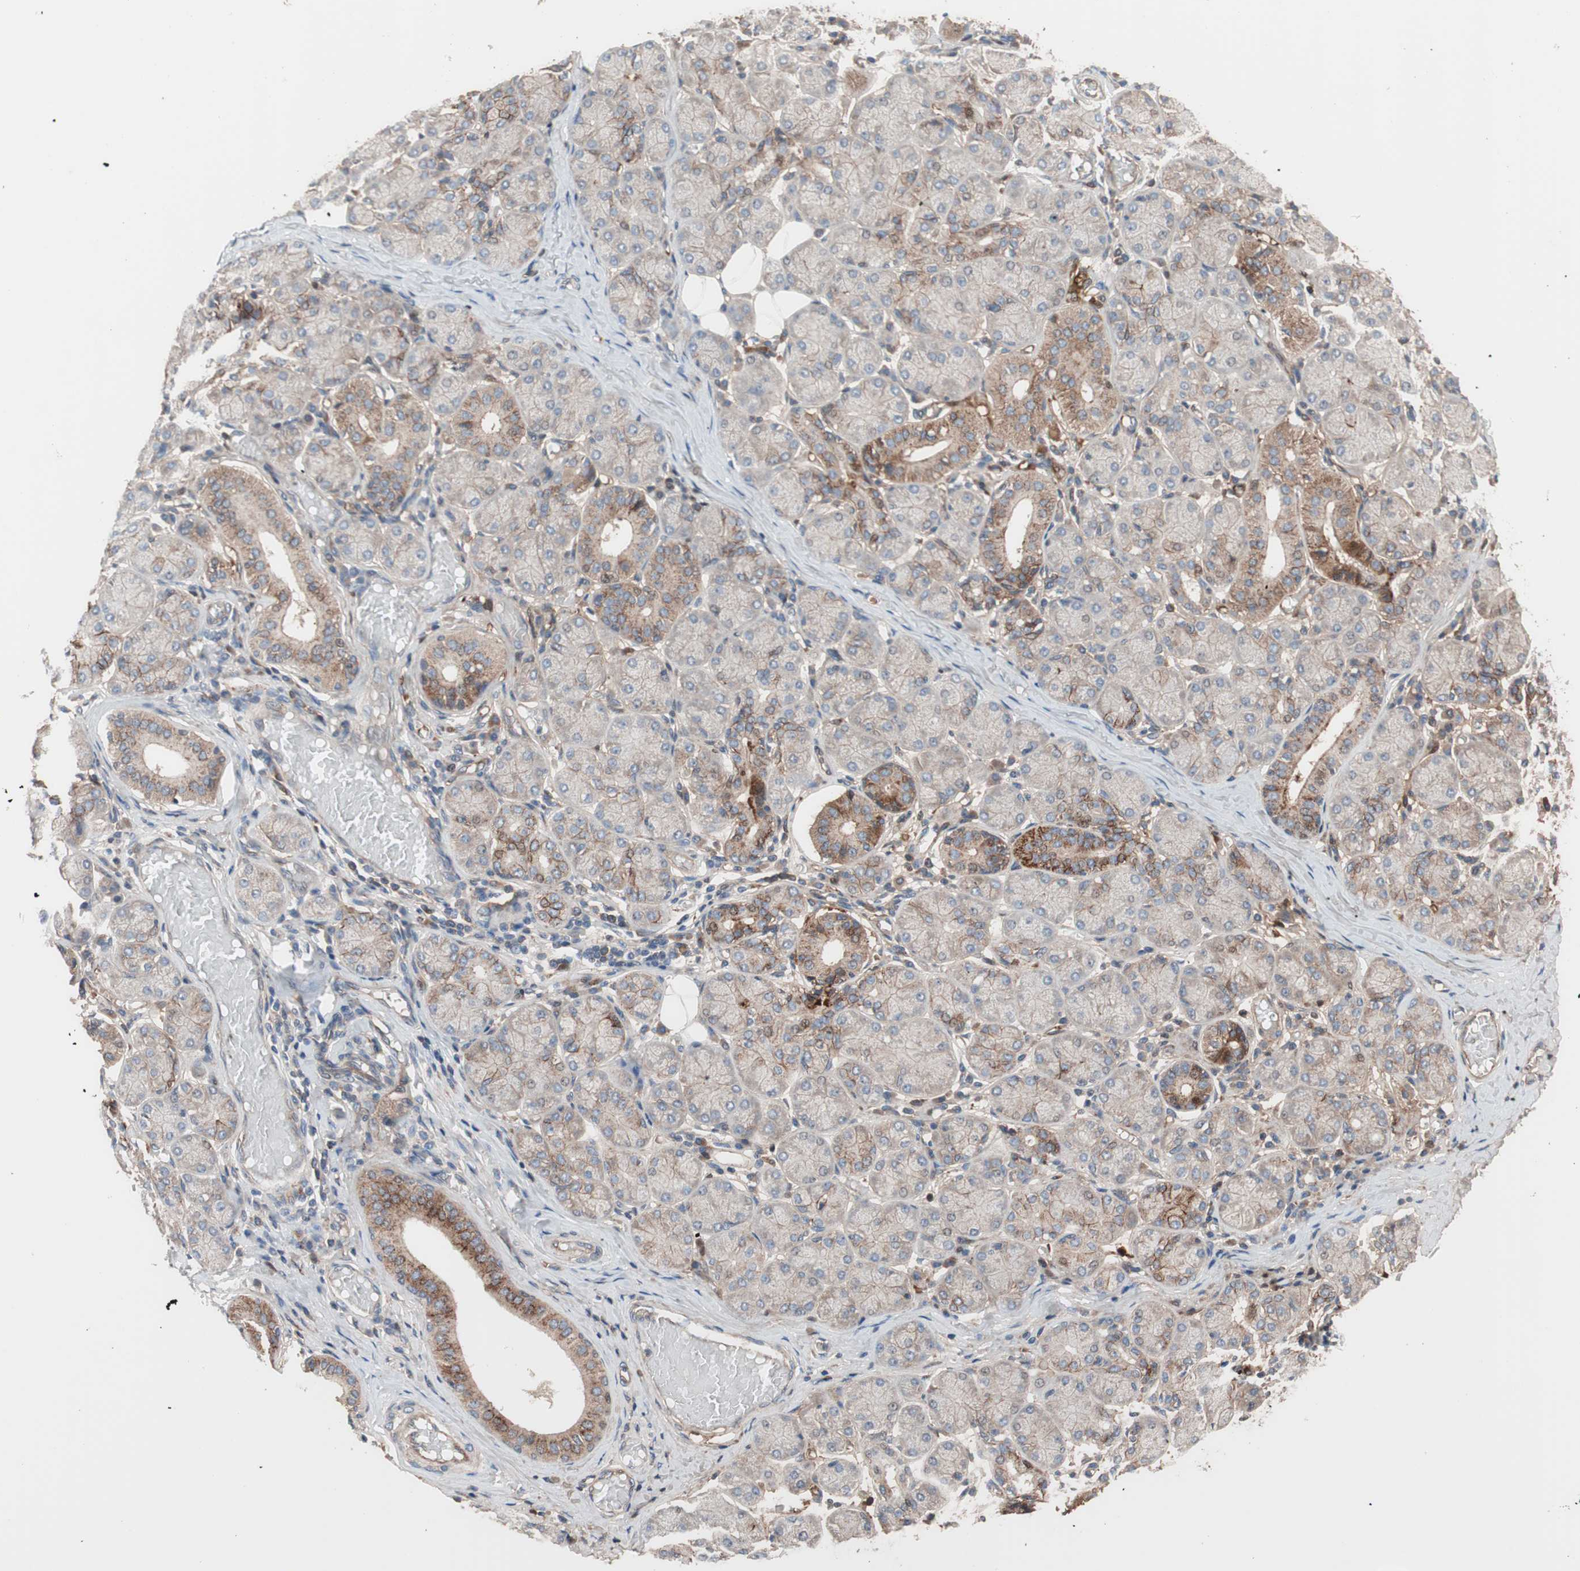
{"staining": {"intensity": "moderate", "quantity": ">75%", "location": "cytoplasmic/membranous"}, "tissue": "salivary gland", "cell_type": "Glandular cells", "image_type": "normal", "snomed": [{"axis": "morphology", "description": "Normal tissue, NOS"}, {"axis": "topography", "description": "Salivary gland"}], "caption": "Immunohistochemical staining of benign salivary gland demonstrates moderate cytoplasmic/membranous protein expression in approximately >75% of glandular cells.", "gene": "SDC4", "patient": {"sex": "female", "age": 24}}